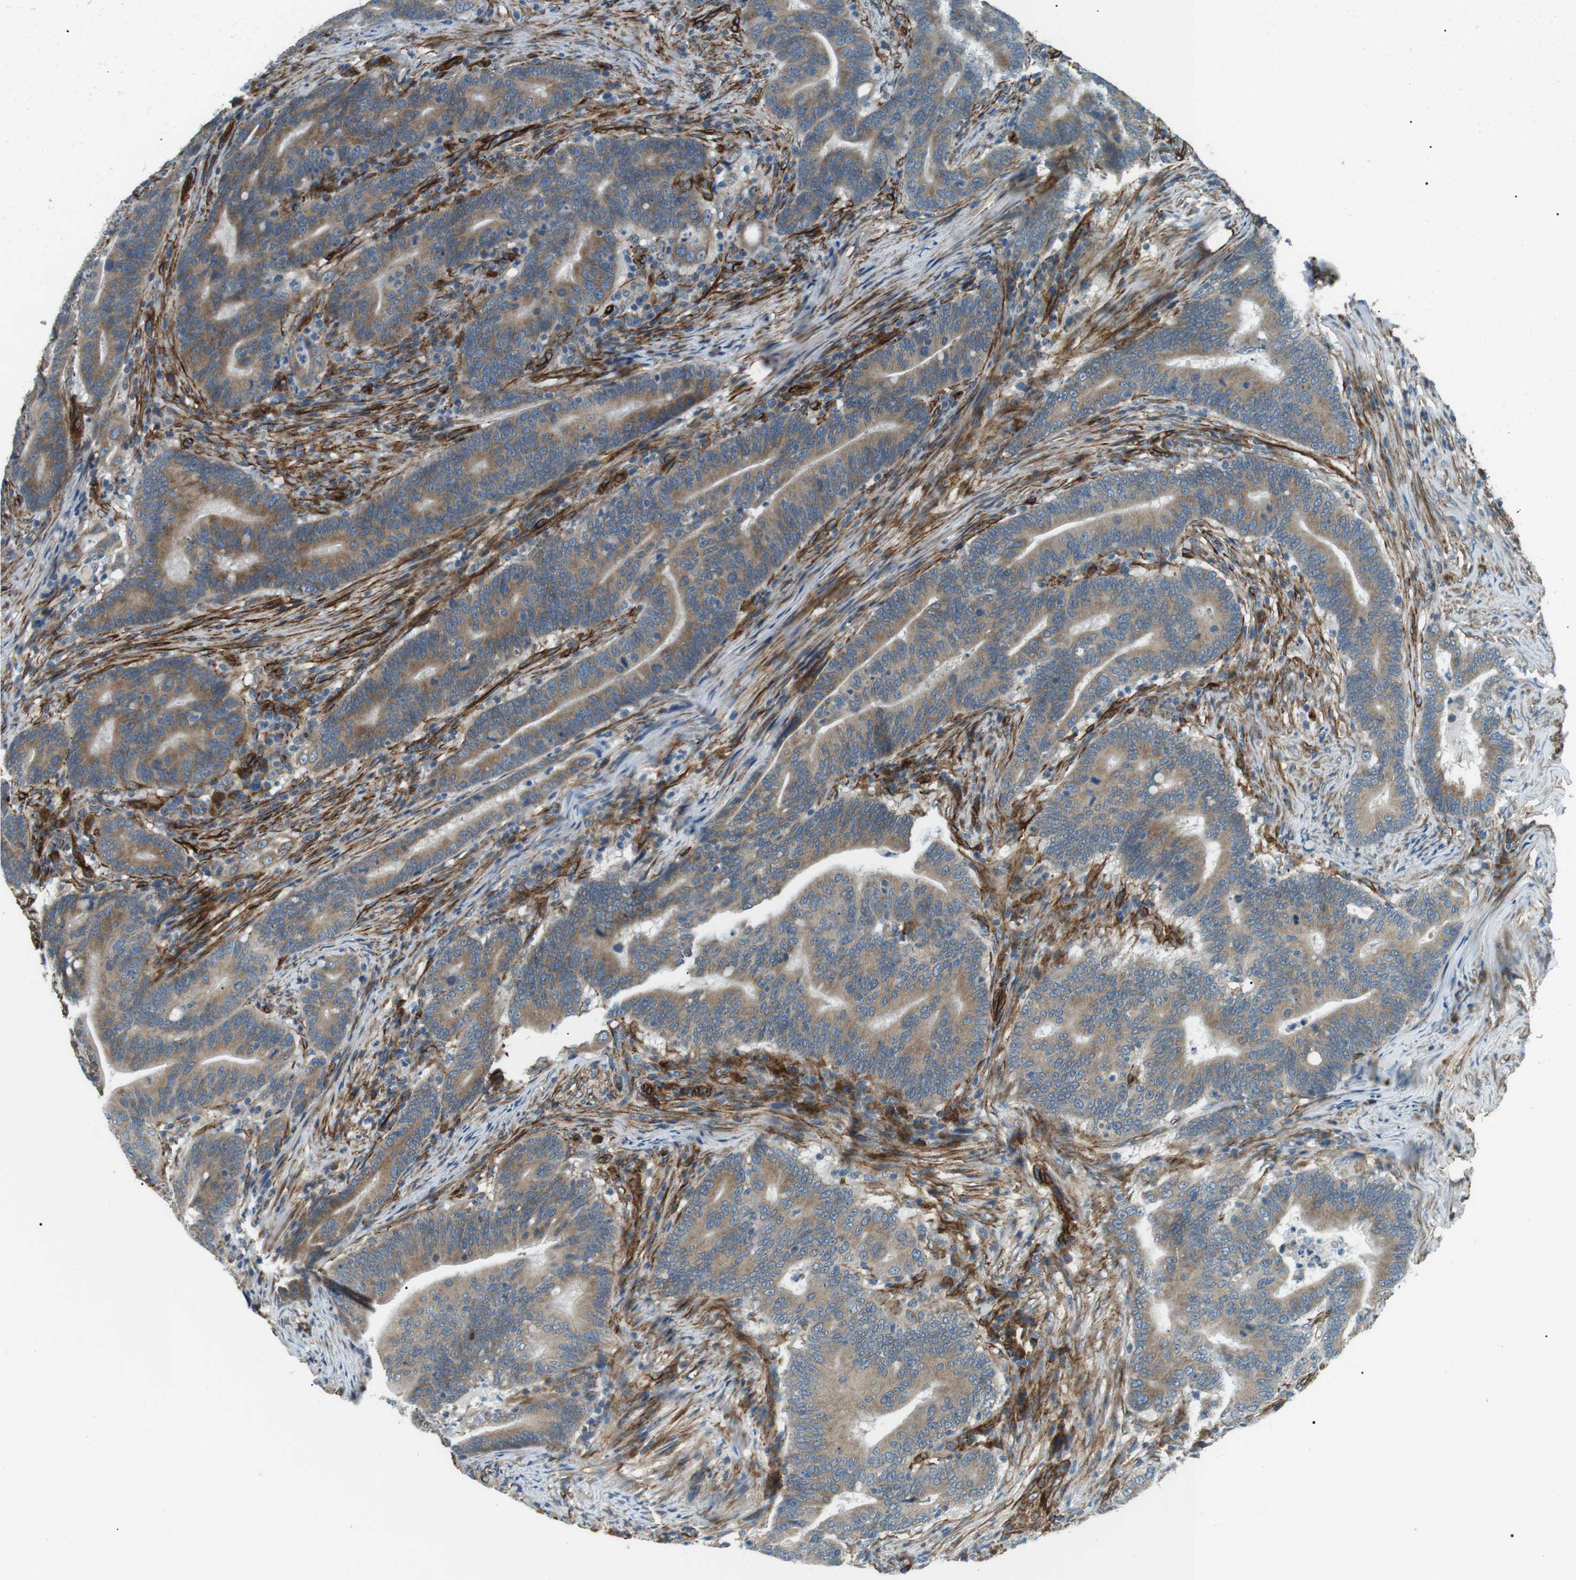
{"staining": {"intensity": "moderate", "quantity": ">75%", "location": "cytoplasmic/membranous"}, "tissue": "colorectal cancer", "cell_type": "Tumor cells", "image_type": "cancer", "snomed": [{"axis": "morphology", "description": "Normal tissue, NOS"}, {"axis": "morphology", "description": "Adenocarcinoma, NOS"}, {"axis": "topography", "description": "Colon"}], "caption": "DAB (3,3'-diaminobenzidine) immunohistochemical staining of human colorectal cancer exhibits moderate cytoplasmic/membranous protein expression in about >75% of tumor cells.", "gene": "ODR4", "patient": {"sex": "female", "age": 66}}